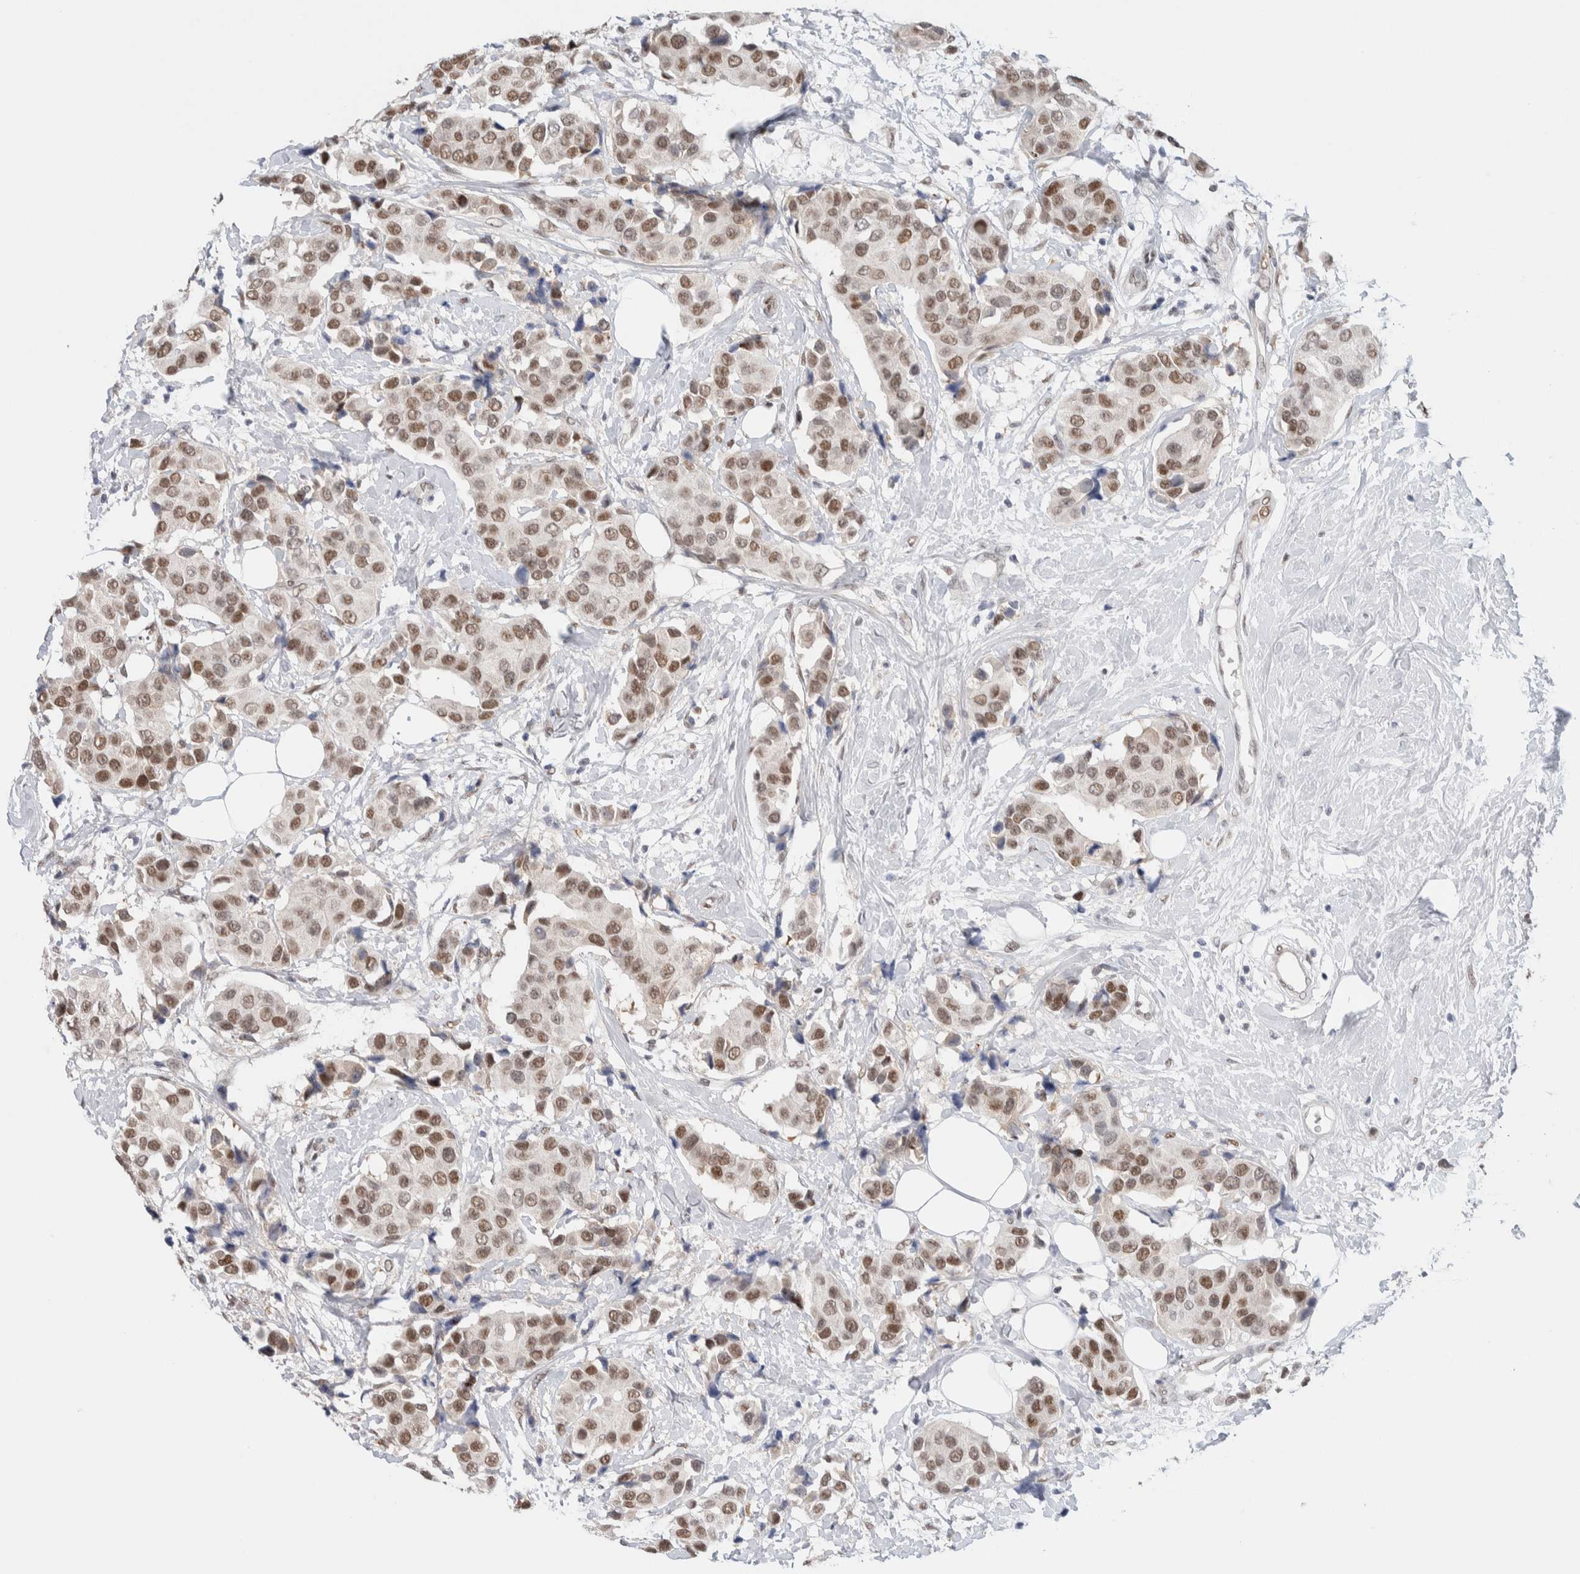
{"staining": {"intensity": "moderate", "quantity": ">75%", "location": "nuclear"}, "tissue": "breast cancer", "cell_type": "Tumor cells", "image_type": "cancer", "snomed": [{"axis": "morphology", "description": "Normal tissue, NOS"}, {"axis": "morphology", "description": "Duct carcinoma"}, {"axis": "topography", "description": "Breast"}], "caption": "Protein expression analysis of breast cancer shows moderate nuclear positivity in approximately >75% of tumor cells.", "gene": "PRMT1", "patient": {"sex": "female", "age": 39}}